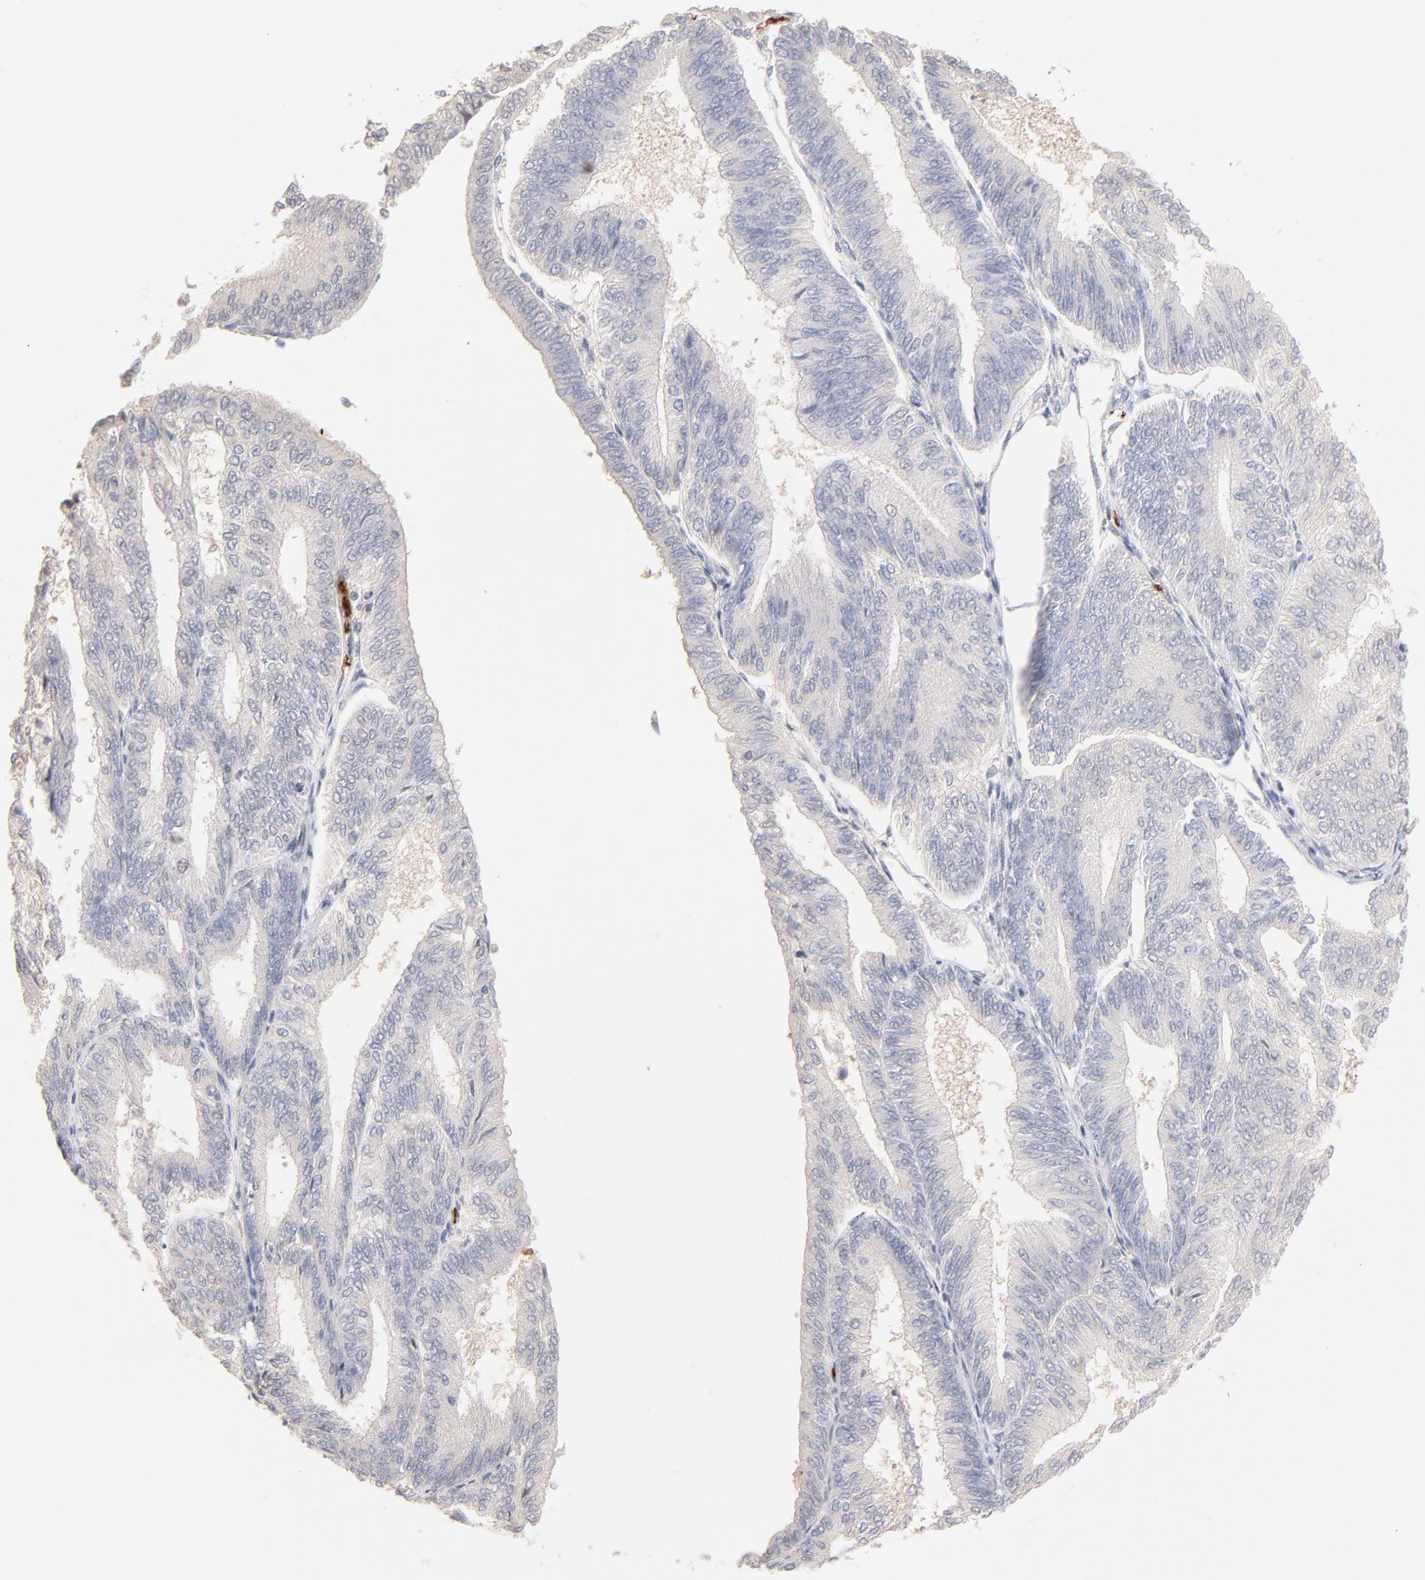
{"staining": {"intensity": "negative", "quantity": "none", "location": "none"}, "tissue": "endometrial cancer", "cell_type": "Tumor cells", "image_type": "cancer", "snomed": [{"axis": "morphology", "description": "Adenocarcinoma, NOS"}, {"axis": "topography", "description": "Endometrium"}], "caption": "IHC histopathology image of neoplastic tissue: human adenocarcinoma (endometrial) stained with DAB displays no significant protein staining in tumor cells. The staining is performed using DAB (3,3'-diaminobenzidine) brown chromogen with nuclei counter-stained in using hematoxylin.", "gene": "SPTB", "patient": {"sex": "female", "age": 55}}